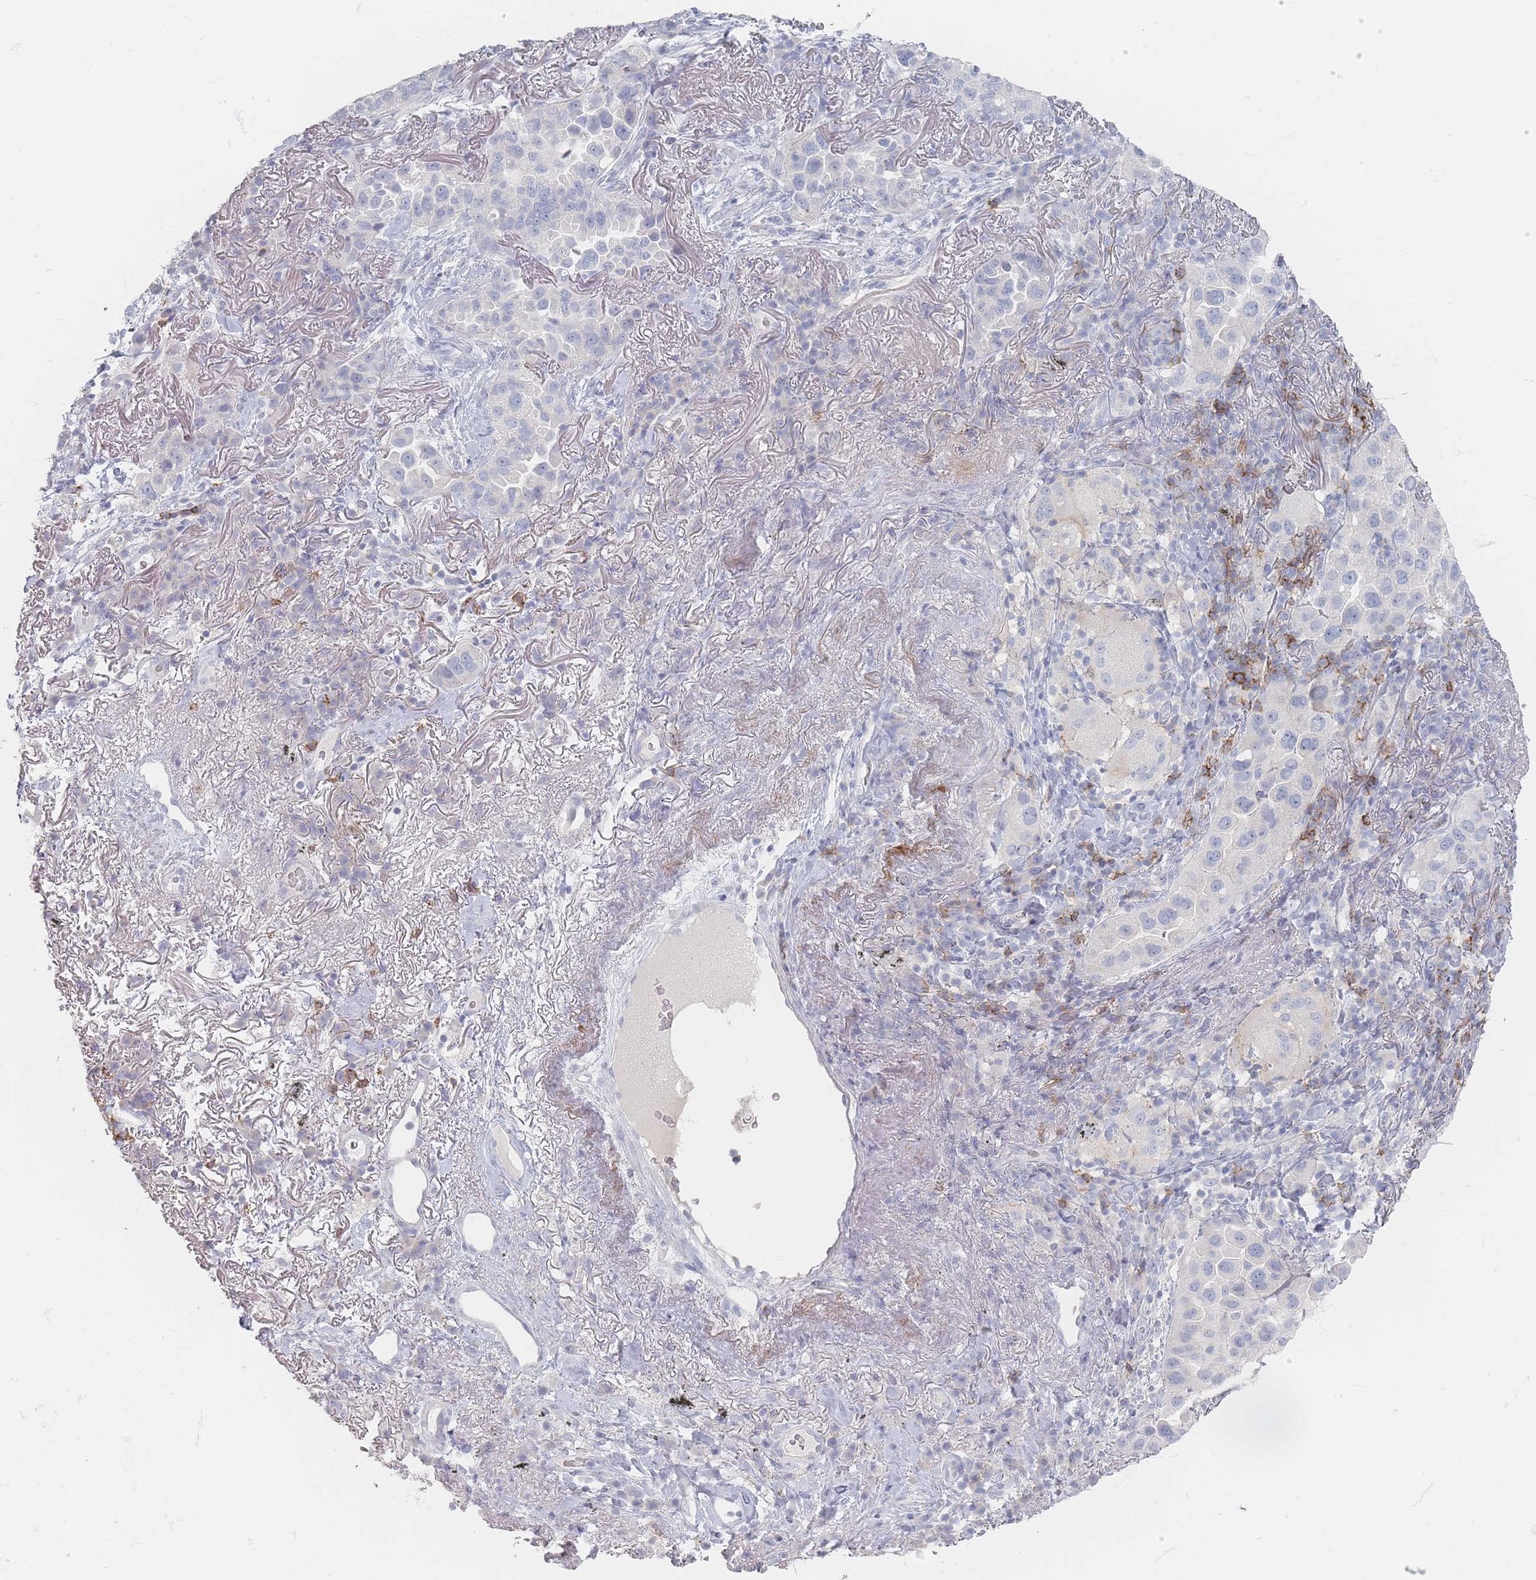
{"staining": {"intensity": "negative", "quantity": "none", "location": "none"}, "tissue": "lung cancer", "cell_type": "Tumor cells", "image_type": "cancer", "snomed": [{"axis": "morphology", "description": "Adenocarcinoma, NOS"}, {"axis": "topography", "description": "Lung"}], "caption": "A photomicrograph of adenocarcinoma (lung) stained for a protein exhibits no brown staining in tumor cells.", "gene": "CD37", "patient": {"sex": "female", "age": 69}}